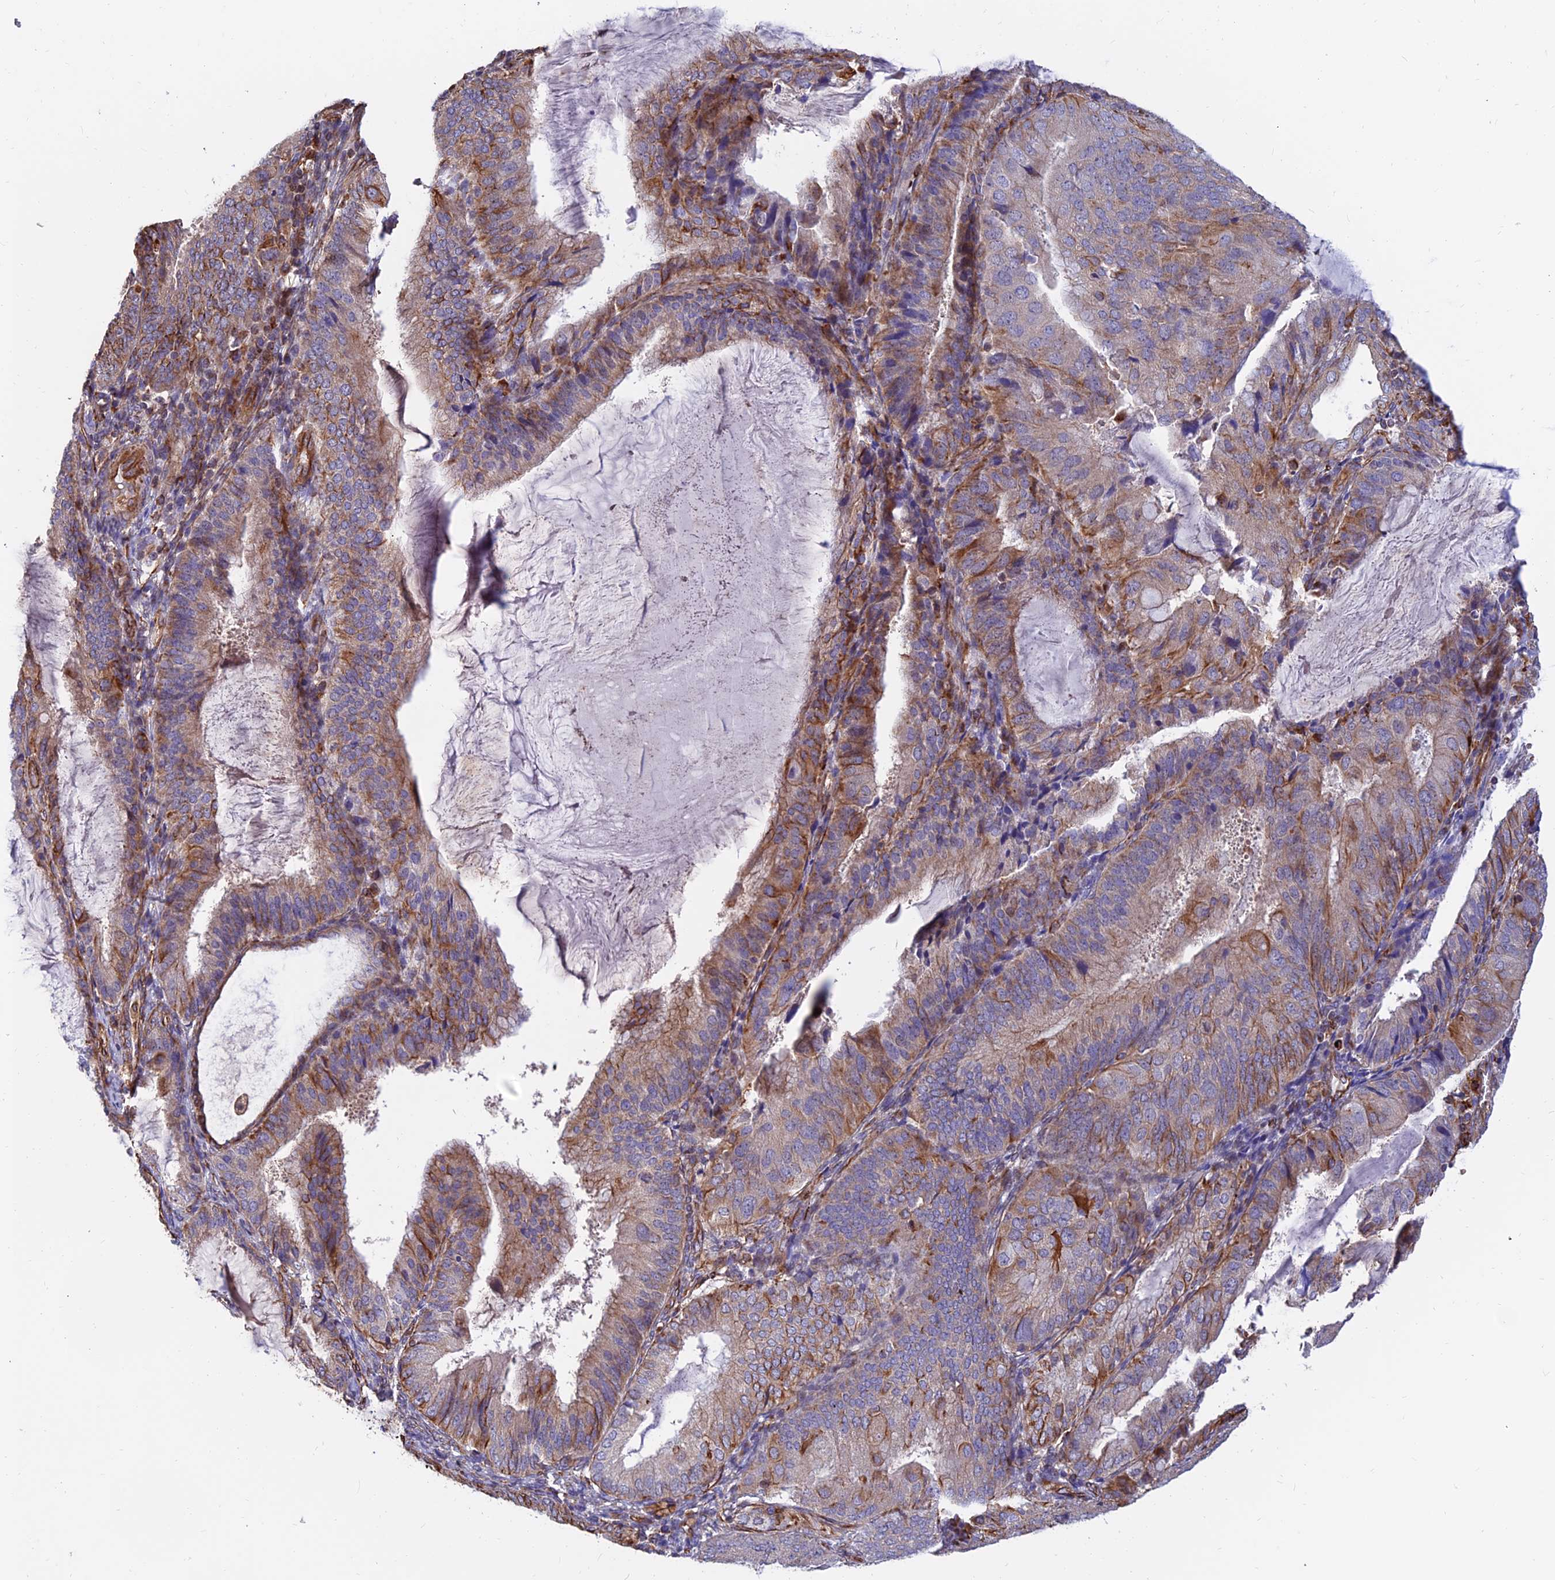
{"staining": {"intensity": "moderate", "quantity": "25%-75%", "location": "cytoplasmic/membranous"}, "tissue": "endometrial cancer", "cell_type": "Tumor cells", "image_type": "cancer", "snomed": [{"axis": "morphology", "description": "Adenocarcinoma, NOS"}, {"axis": "topography", "description": "Endometrium"}], "caption": "Moderate cytoplasmic/membranous protein expression is appreciated in approximately 25%-75% of tumor cells in endometrial cancer. (DAB IHC, brown staining for protein, blue staining for nuclei).", "gene": "CDK18", "patient": {"sex": "female", "age": 81}}